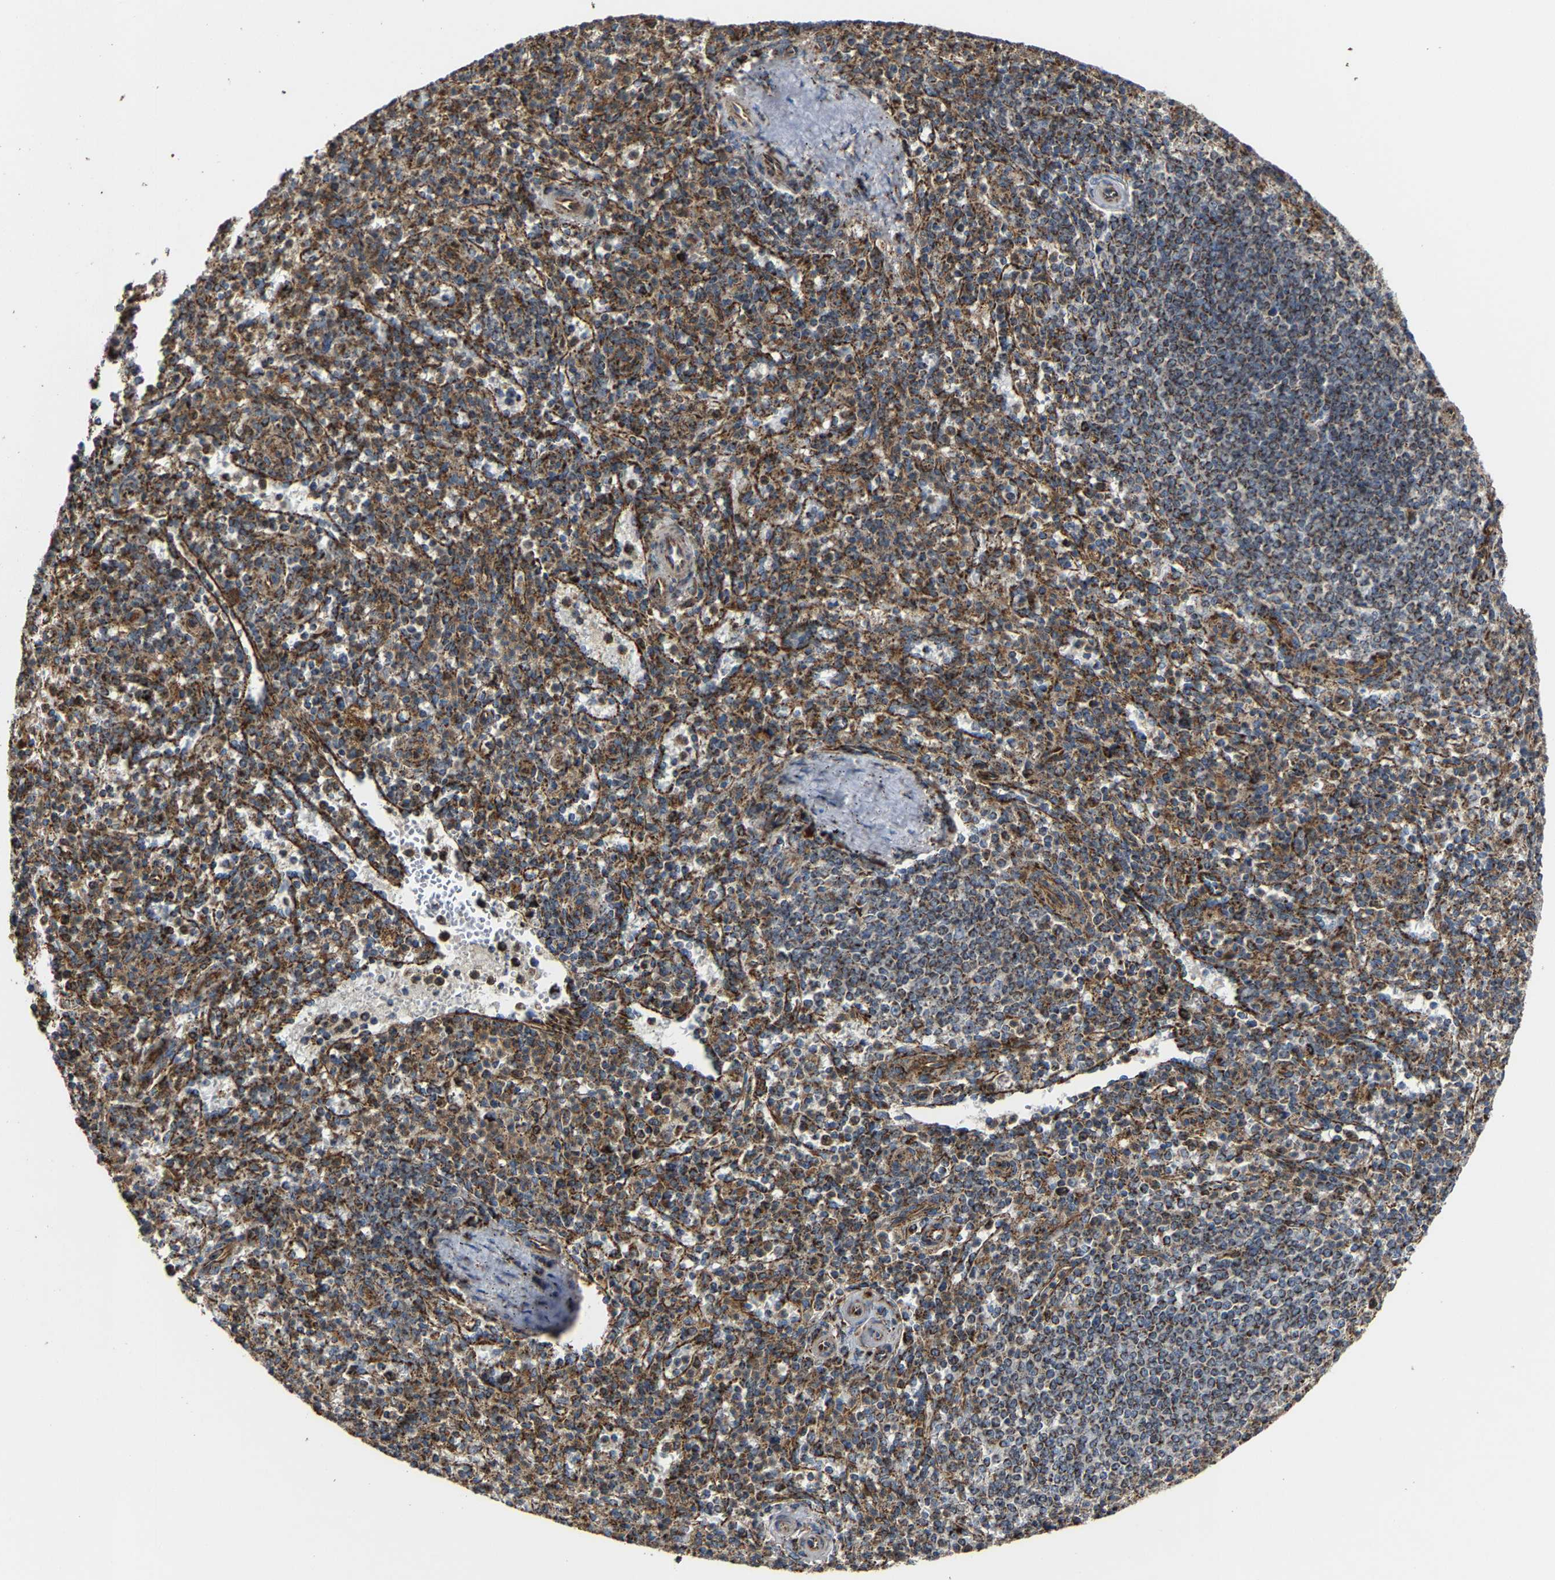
{"staining": {"intensity": "strong", "quantity": ">75%", "location": "cytoplasmic/membranous"}, "tissue": "spleen", "cell_type": "Cells in red pulp", "image_type": "normal", "snomed": [{"axis": "morphology", "description": "Normal tissue, NOS"}, {"axis": "topography", "description": "Spleen"}], "caption": "About >75% of cells in red pulp in normal human spleen exhibit strong cytoplasmic/membranous protein staining as visualized by brown immunohistochemical staining.", "gene": "NDUFV3", "patient": {"sex": "male", "age": 72}}